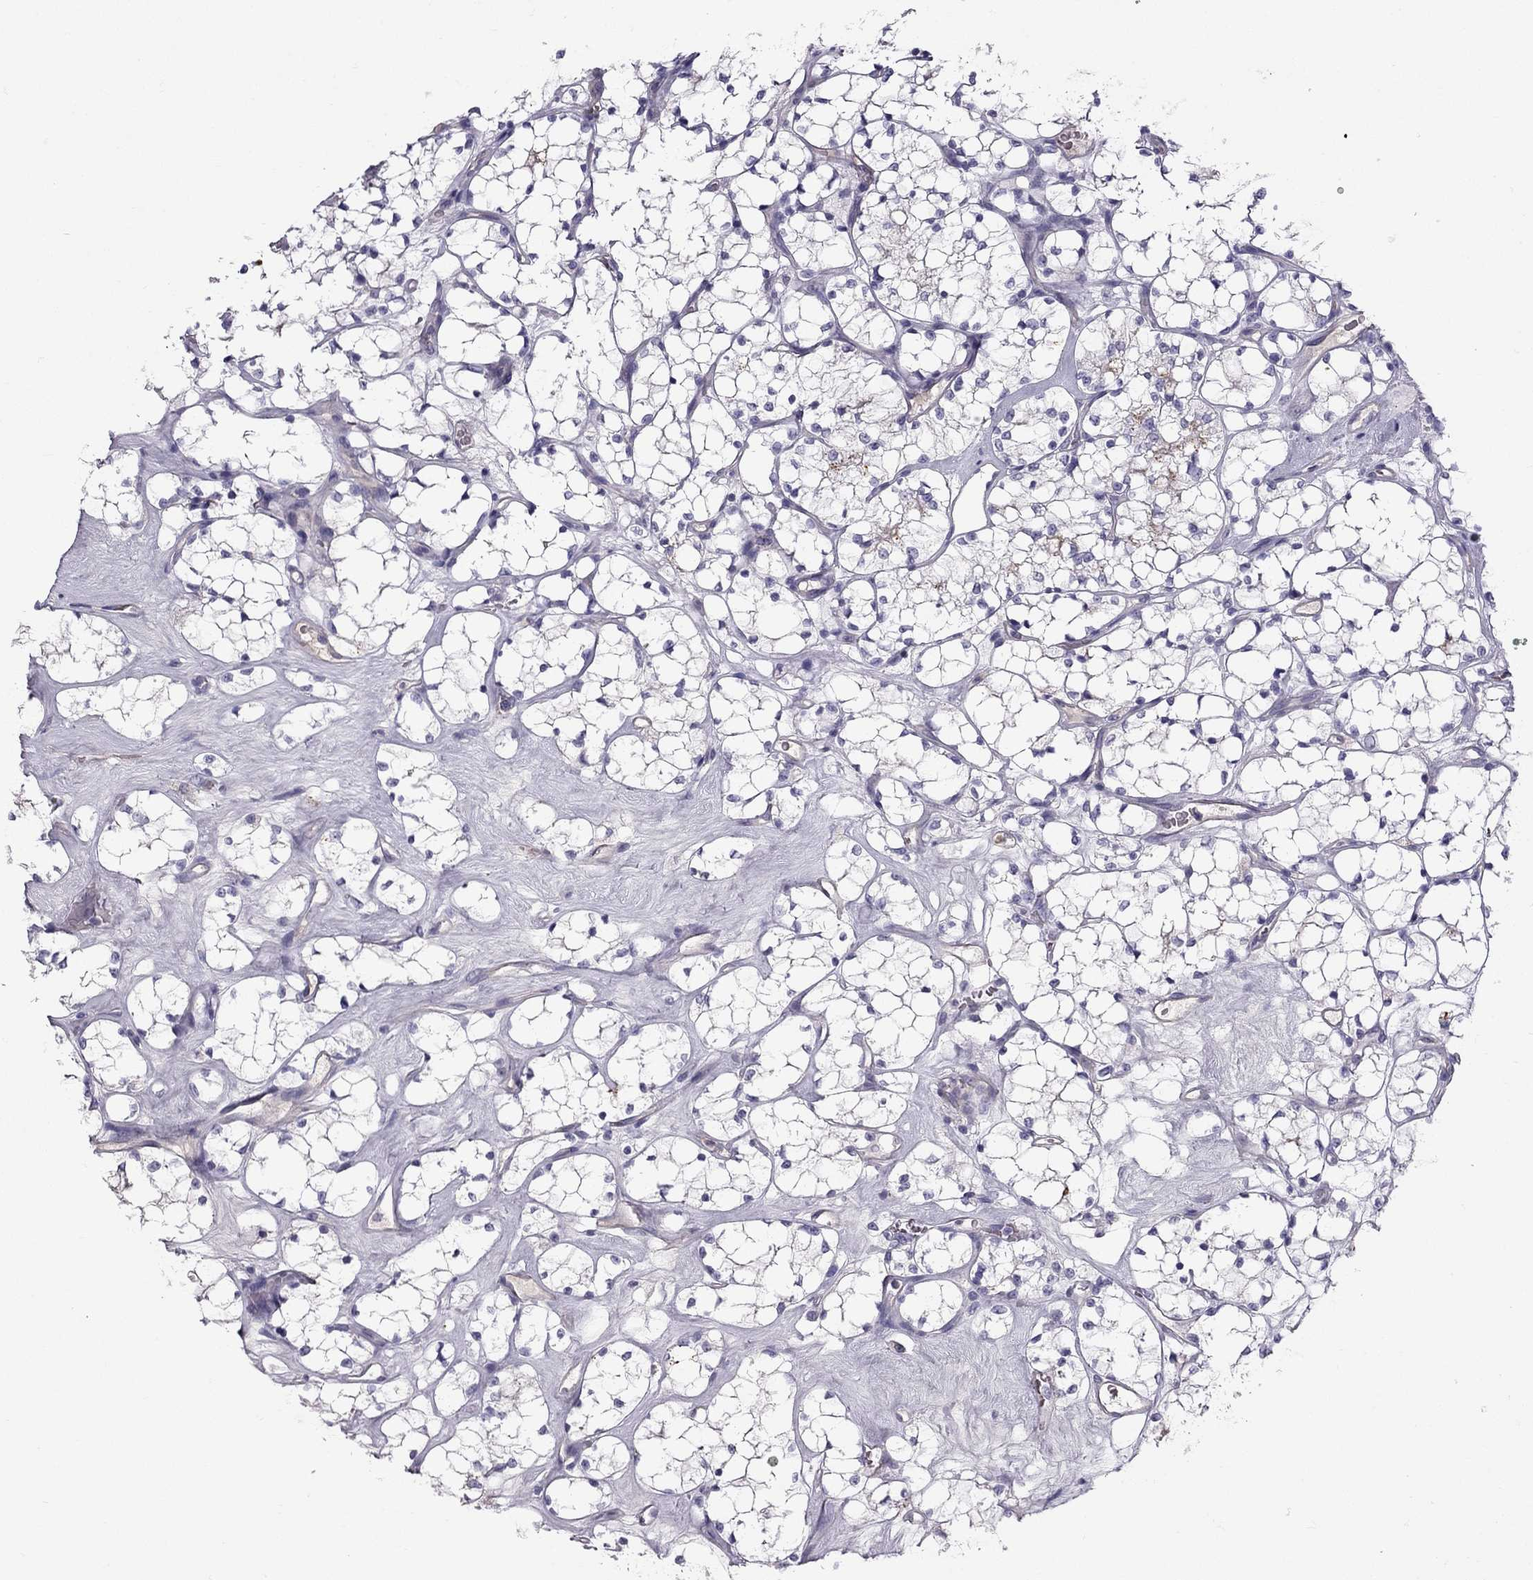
{"staining": {"intensity": "negative", "quantity": "none", "location": "none"}, "tissue": "renal cancer", "cell_type": "Tumor cells", "image_type": "cancer", "snomed": [{"axis": "morphology", "description": "Adenocarcinoma, NOS"}, {"axis": "topography", "description": "Kidney"}], "caption": "A high-resolution micrograph shows immunohistochemistry staining of renal cancer (adenocarcinoma), which shows no significant staining in tumor cells.", "gene": "STOML3", "patient": {"sex": "female", "age": 69}}